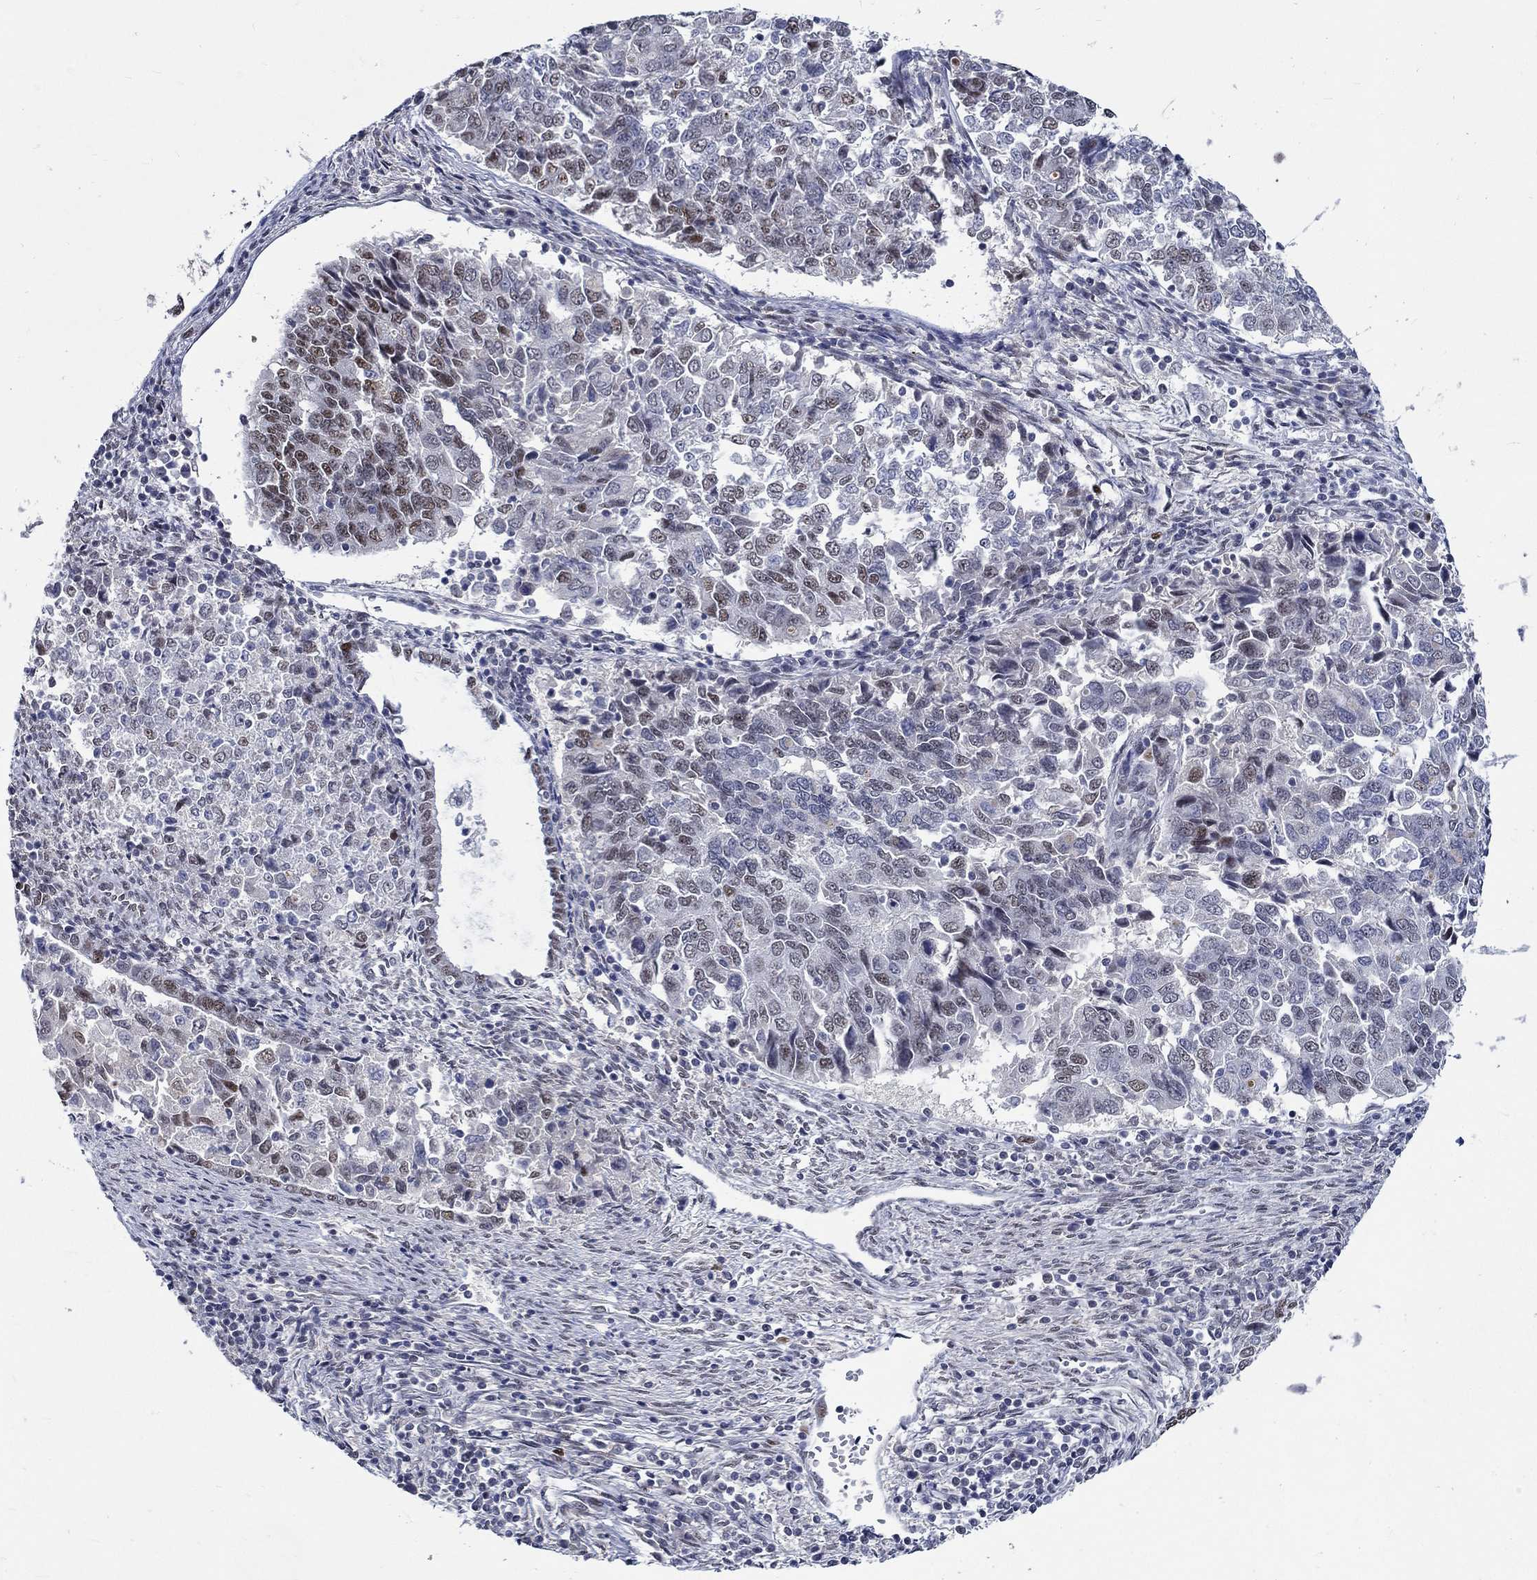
{"staining": {"intensity": "strong", "quantity": "<25%", "location": "nuclear"}, "tissue": "endometrial cancer", "cell_type": "Tumor cells", "image_type": "cancer", "snomed": [{"axis": "morphology", "description": "Adenocarcinoma, NOS"}, {"axis": "topography", "description": "Endometrium"}], "caption": "The micrograph exhibits staining of endometrial cancer, revealing strong nuclear protein staining (brown color) within tumor cells.", "gene": "GATA2", "patient": {"sex": "female", "age": 43}}